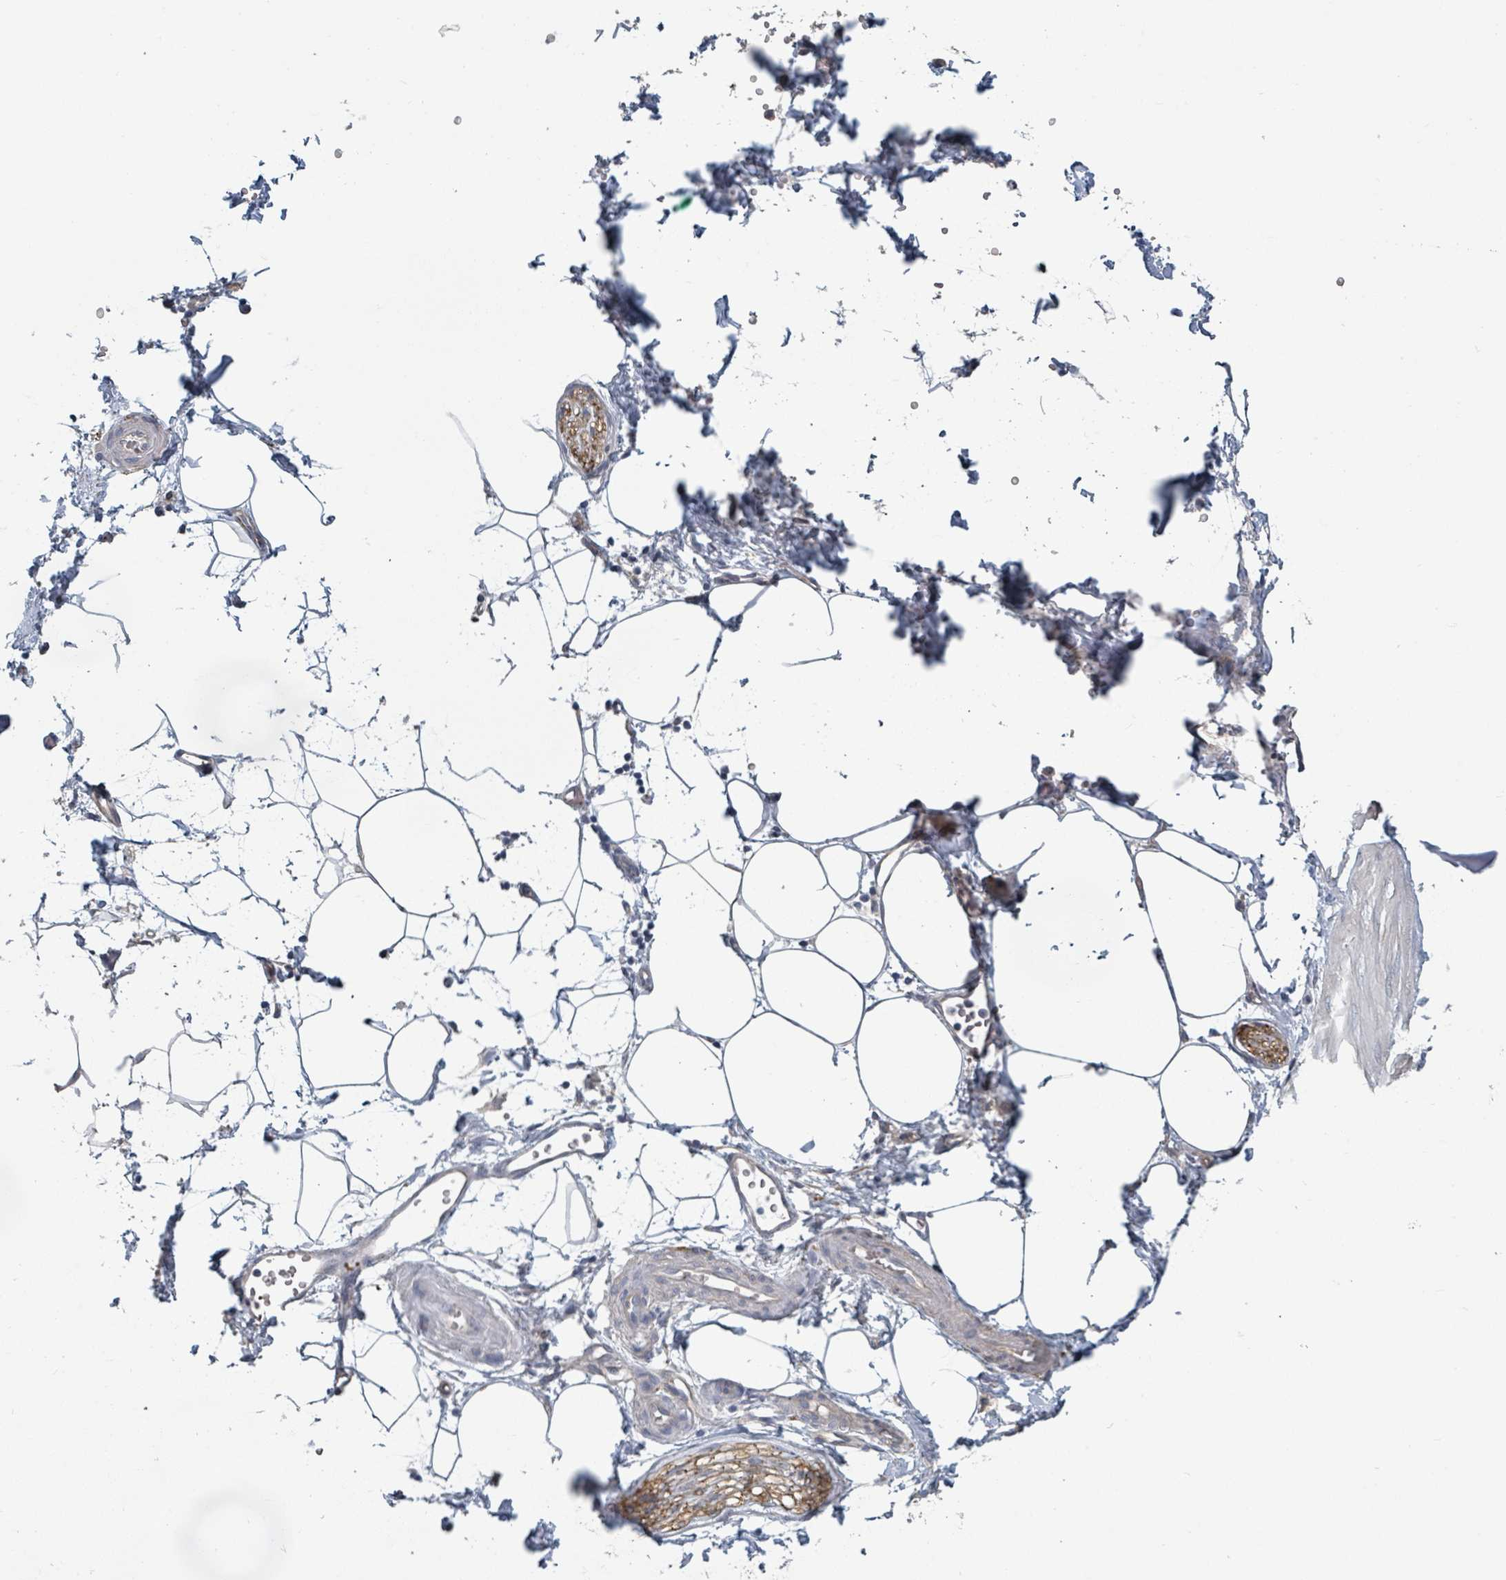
{"staining": {"intensity": "negative", "quantity": "none", "location": "none"}, "tissue": "adipose tissue", "cell_type": "Adipocytes", "image_type": "normal", "snomed": [{"axis": "morphology", "description": "Normal tissue, NOS"}, {"axis": "topography", "description": "Prostate"}, {"axis": "topography", "description": "Peripheral nerve tissue"}], "caption": "An immunohistochemistry (IHC) micrograph of benign adipose tissue is shown. There is no staining in adipocytes of adipose tissue.", "gene": "PLAUR", "patient": {"sex": "male", "age": 55}}